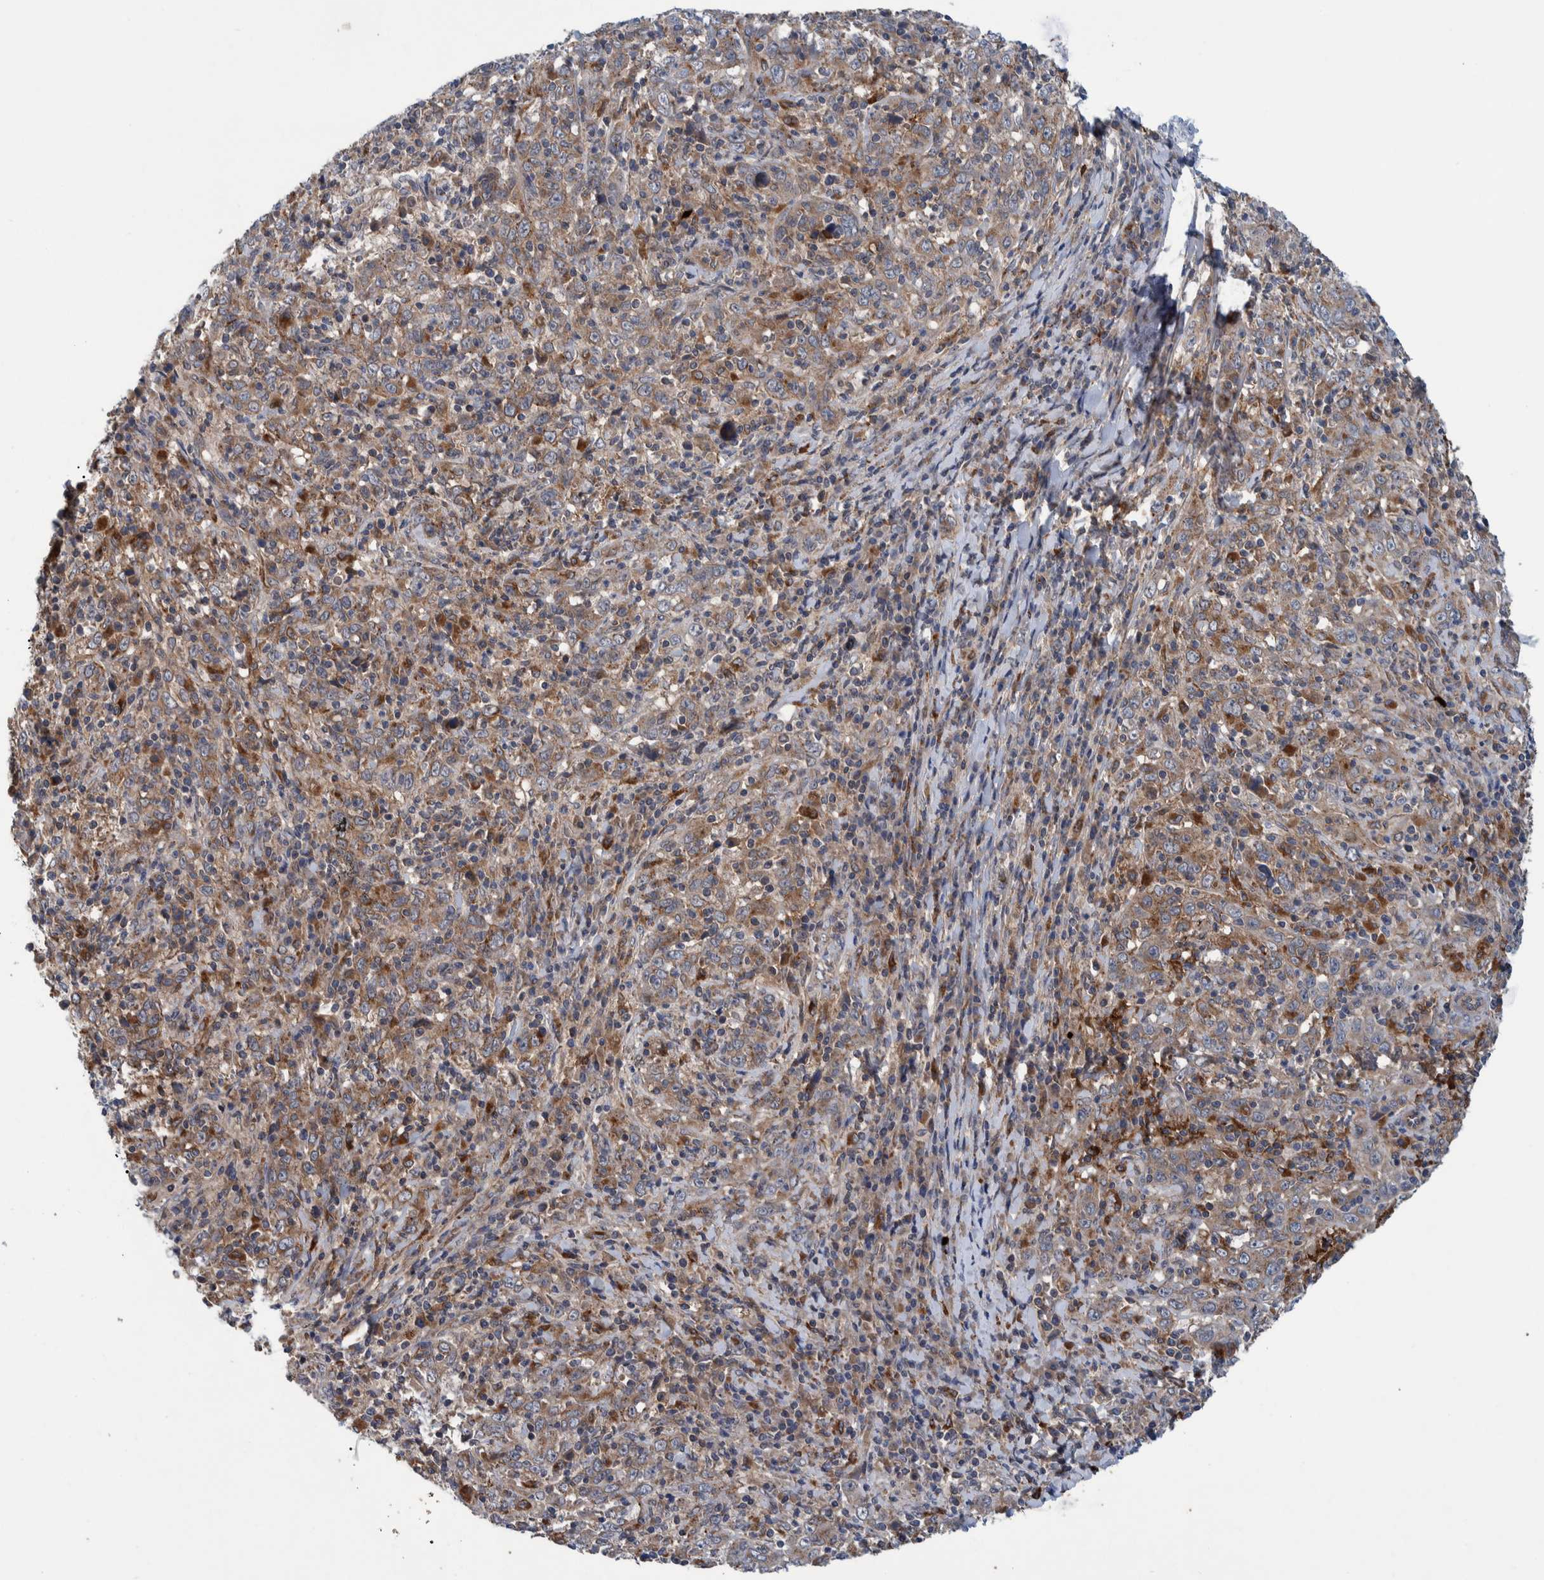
{"staining": {"intensity": "moderate", "quantity": ">75%", "location": "cytoplasmic/membranous"}, "tissue": "cervical cancer", "cell_type": "Tumor cells", "image_type": "cancer", "snomed": [{"axis": "morphology", "description": "Squamous cell carcinoma, NOS"}, {"axis": "topography", "description": "Cervix"}], "caption": "Immunohistochemistry image of human squamous cell carcinoma (cervical) stained for a protein (brown), which shows medium levels of moderate cytoplasmic/membranous expression in about >75% of tumor cells.", "gene": "ITIH3", "patient": {"sex": "female", "age": 46}}